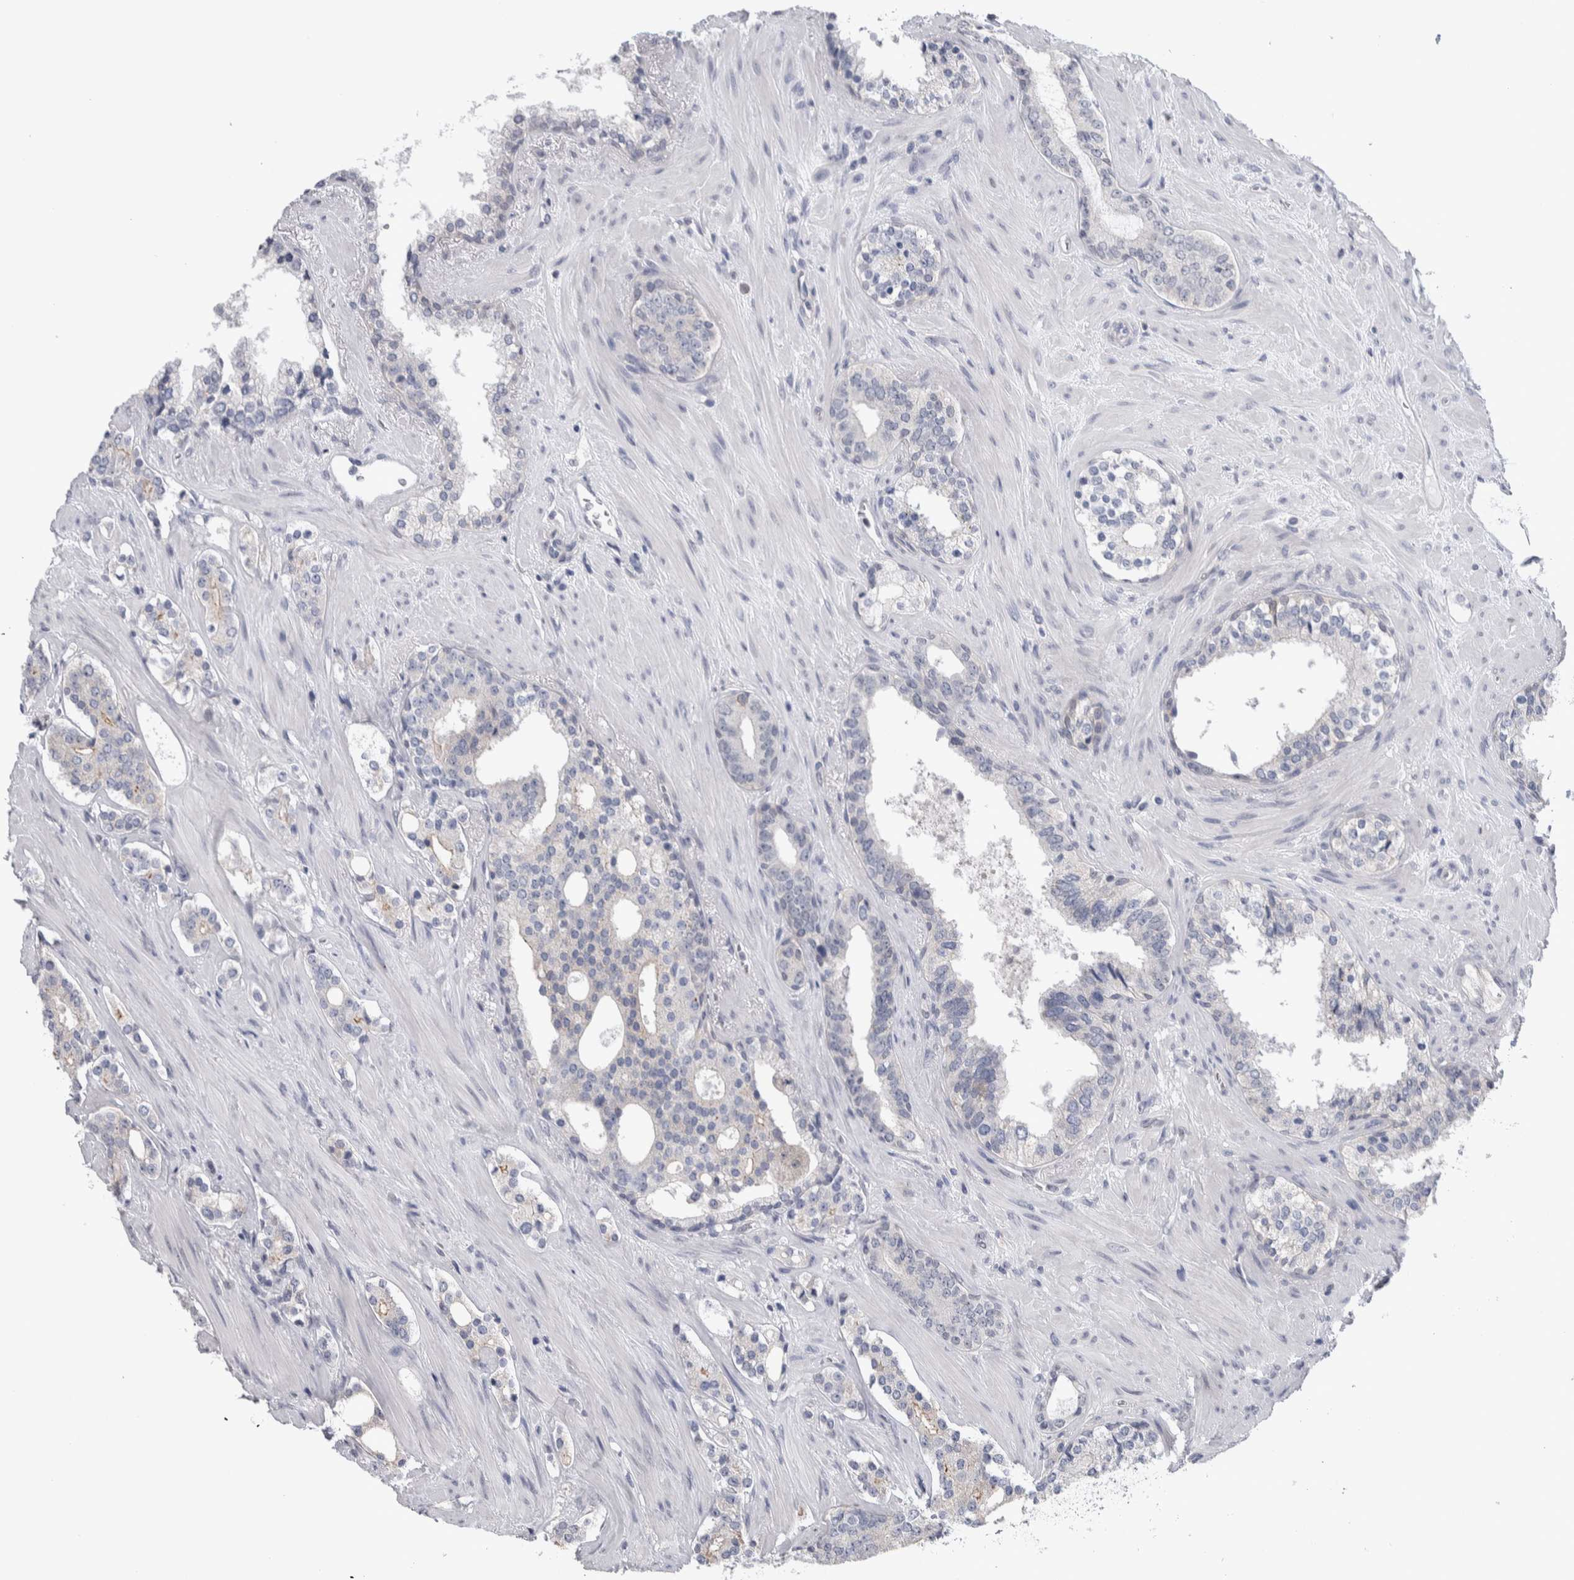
{"staining": {"intensity": "negative", "quantity": "none", "location": "none"}, "tissue": "prostate cancer", "cell_type": "Tumor cells", "image_type": "cancer", "snomed": [{"axis": "morphology", "description": "Adenocarcinoma, High grade"}, {"axis": "topography", "description": "Prostate"}], "caption": "High-grade adenocarcinoma (prostate) was stained to show a protein in brown. There is no significant positivity in tumor cells.", "gene": "TAX1BP1", "patient": {"sex": "male", "age": 71}}